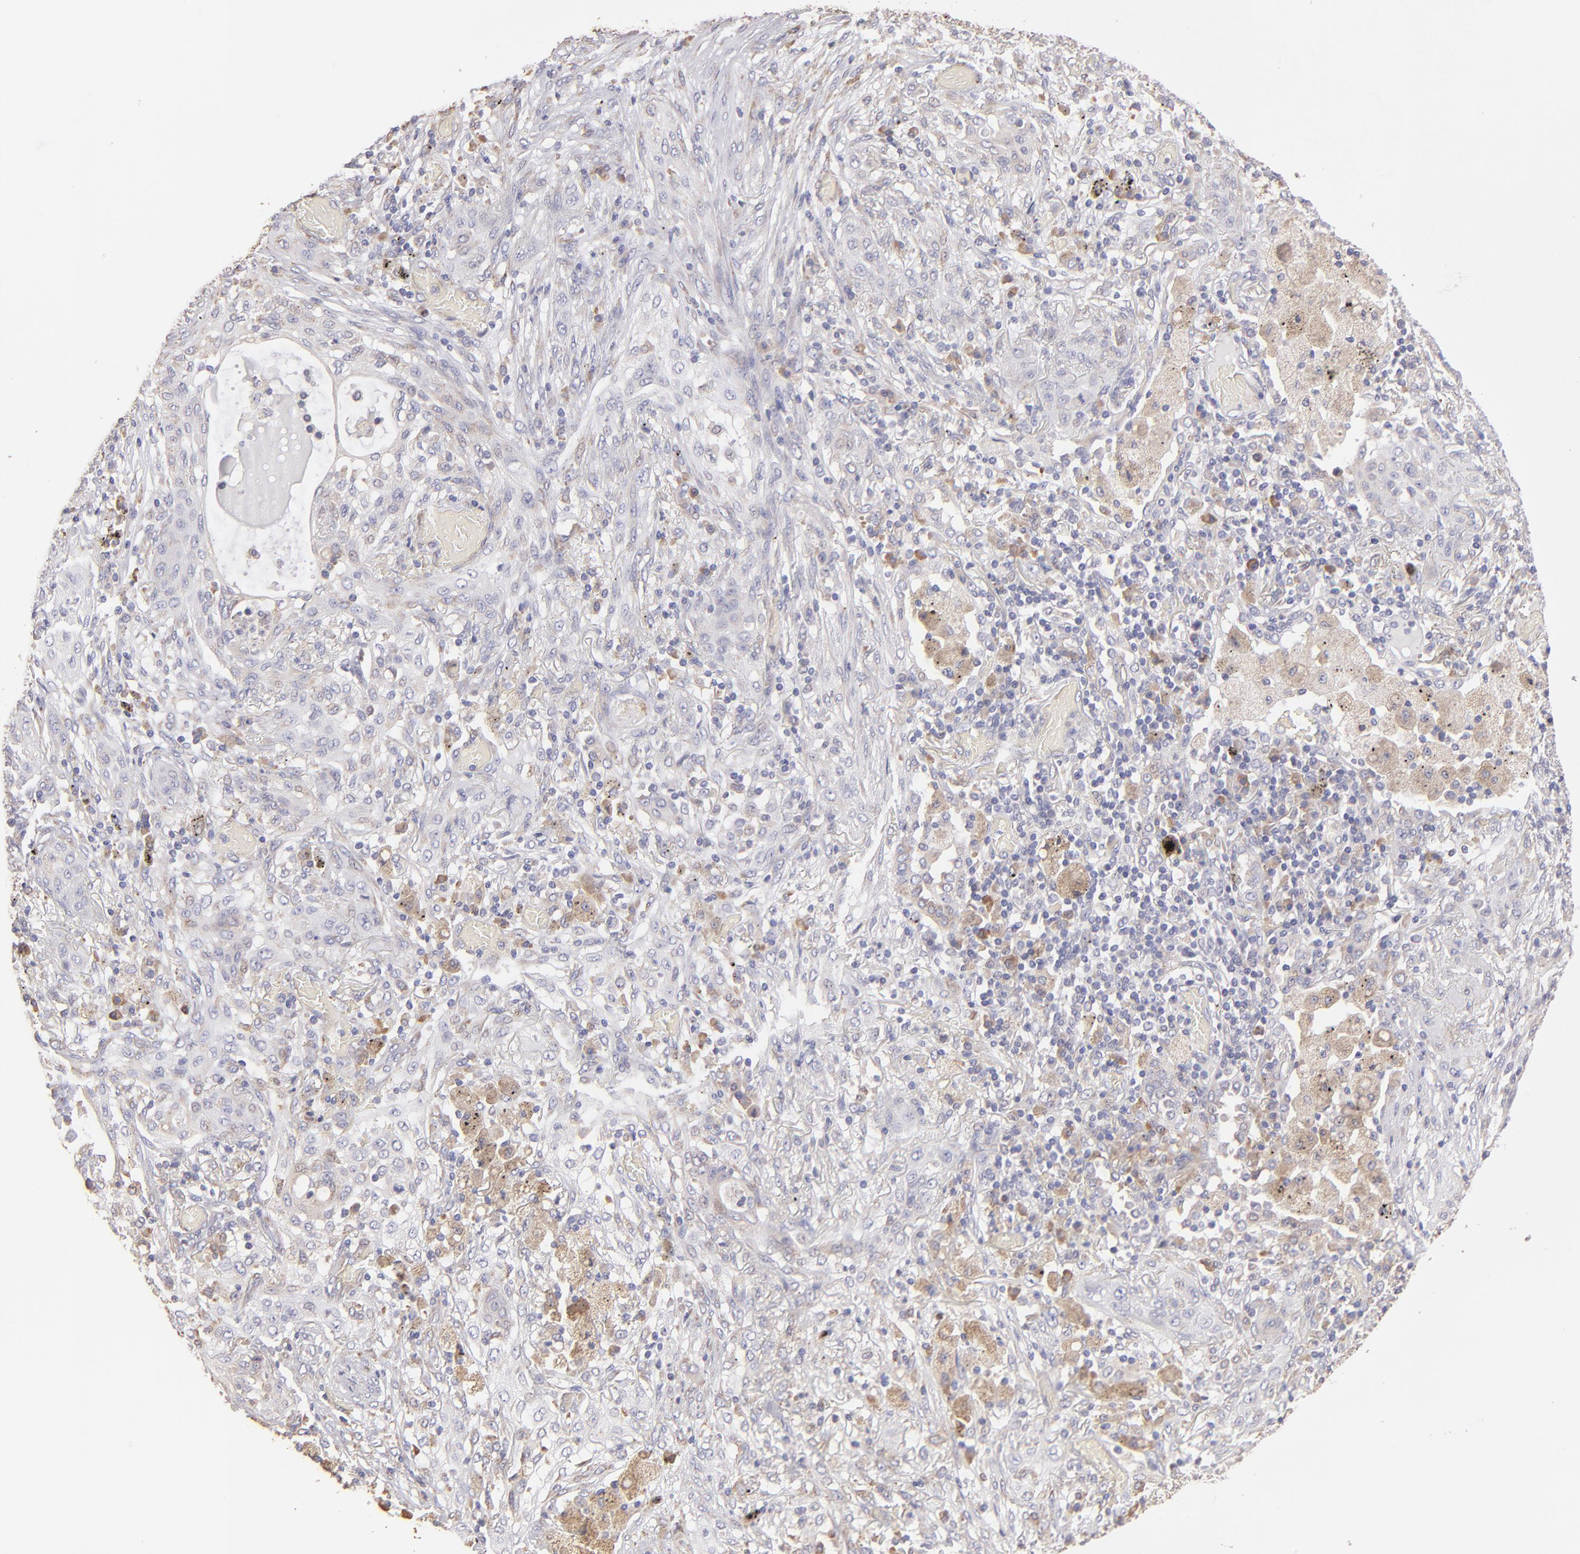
{"staining": {"intensity": "weak", "quantity": "25%-75%", "location": "cytoplasmic/membranous"}, "tissue": "lung cancer", "cell_type": "Tumor cells", "image_type": "cancer", "snomed": [{"axis": "morphology", "description": "Squamous cell carcinoma, NOS"}, {"axis": "topography", "description": "Lung"}], "caption": "Immunohistochemistry of lung cancer (squamous cell carcinoma) exhibits low levels of weak cytoplasmic/membranous staining in about 25%-75% of tumor cells.", "gene": "CALR", "patient": {"sex": "female", "age": 47}}